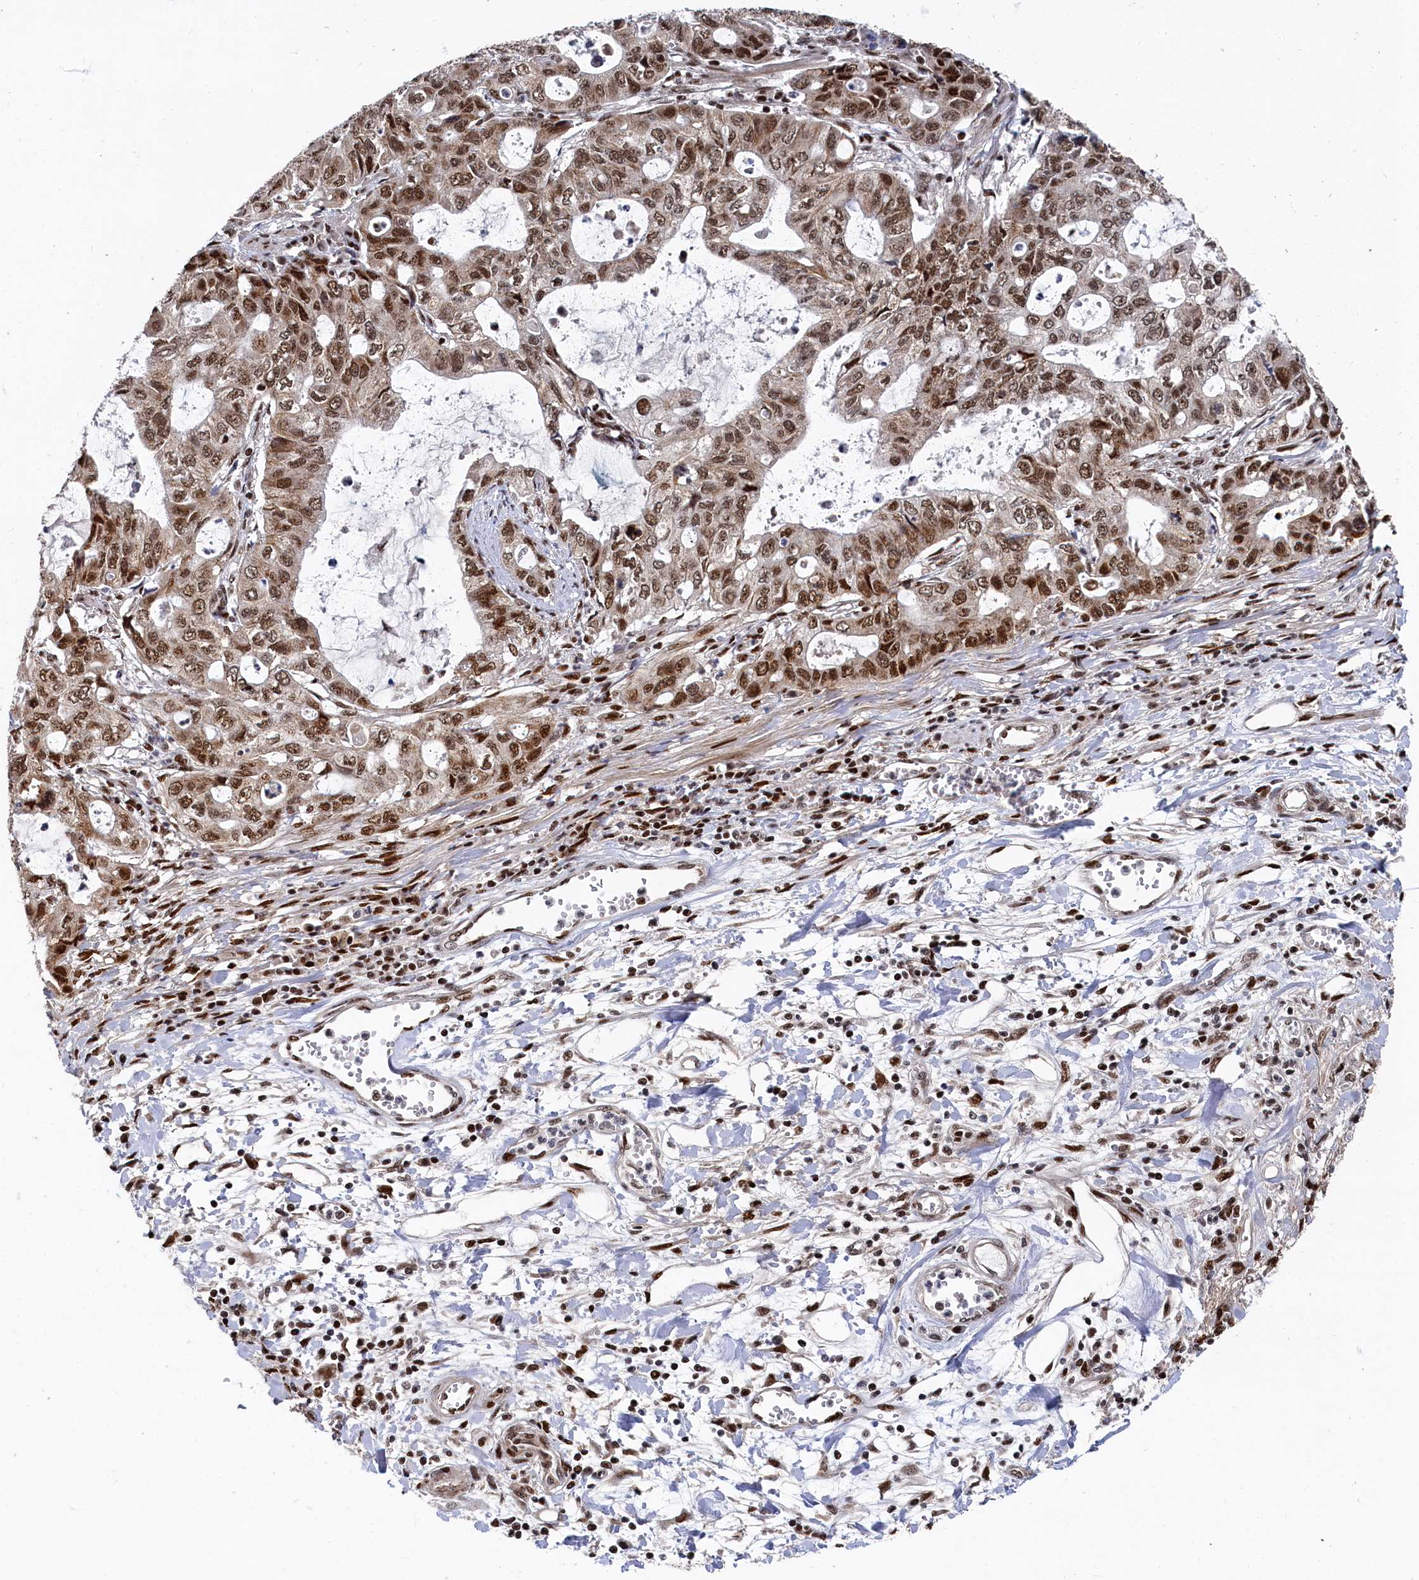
{"staining": {"intensity": "strong", "quantity": ">75%", "location": "nuclear"}, "tissue": "stomach cancer", "cell_type": "Tumor cells", "image_type": "cancer", "snomed": [{"axis": "morphology", "description": "Adenocarcinoma, NOS"}, {"axis": "topography", "description": "Stomach, upper"}], "caption": "This photomicrograph shows stomach cancer stained with IHC to label a protein in brown. The nuclear of tumor cells show strong positivity for the protein. Nuclei are counter-stained blue.", "gene": "BUB3", "patient": {"sex": "female", "age": 52}}